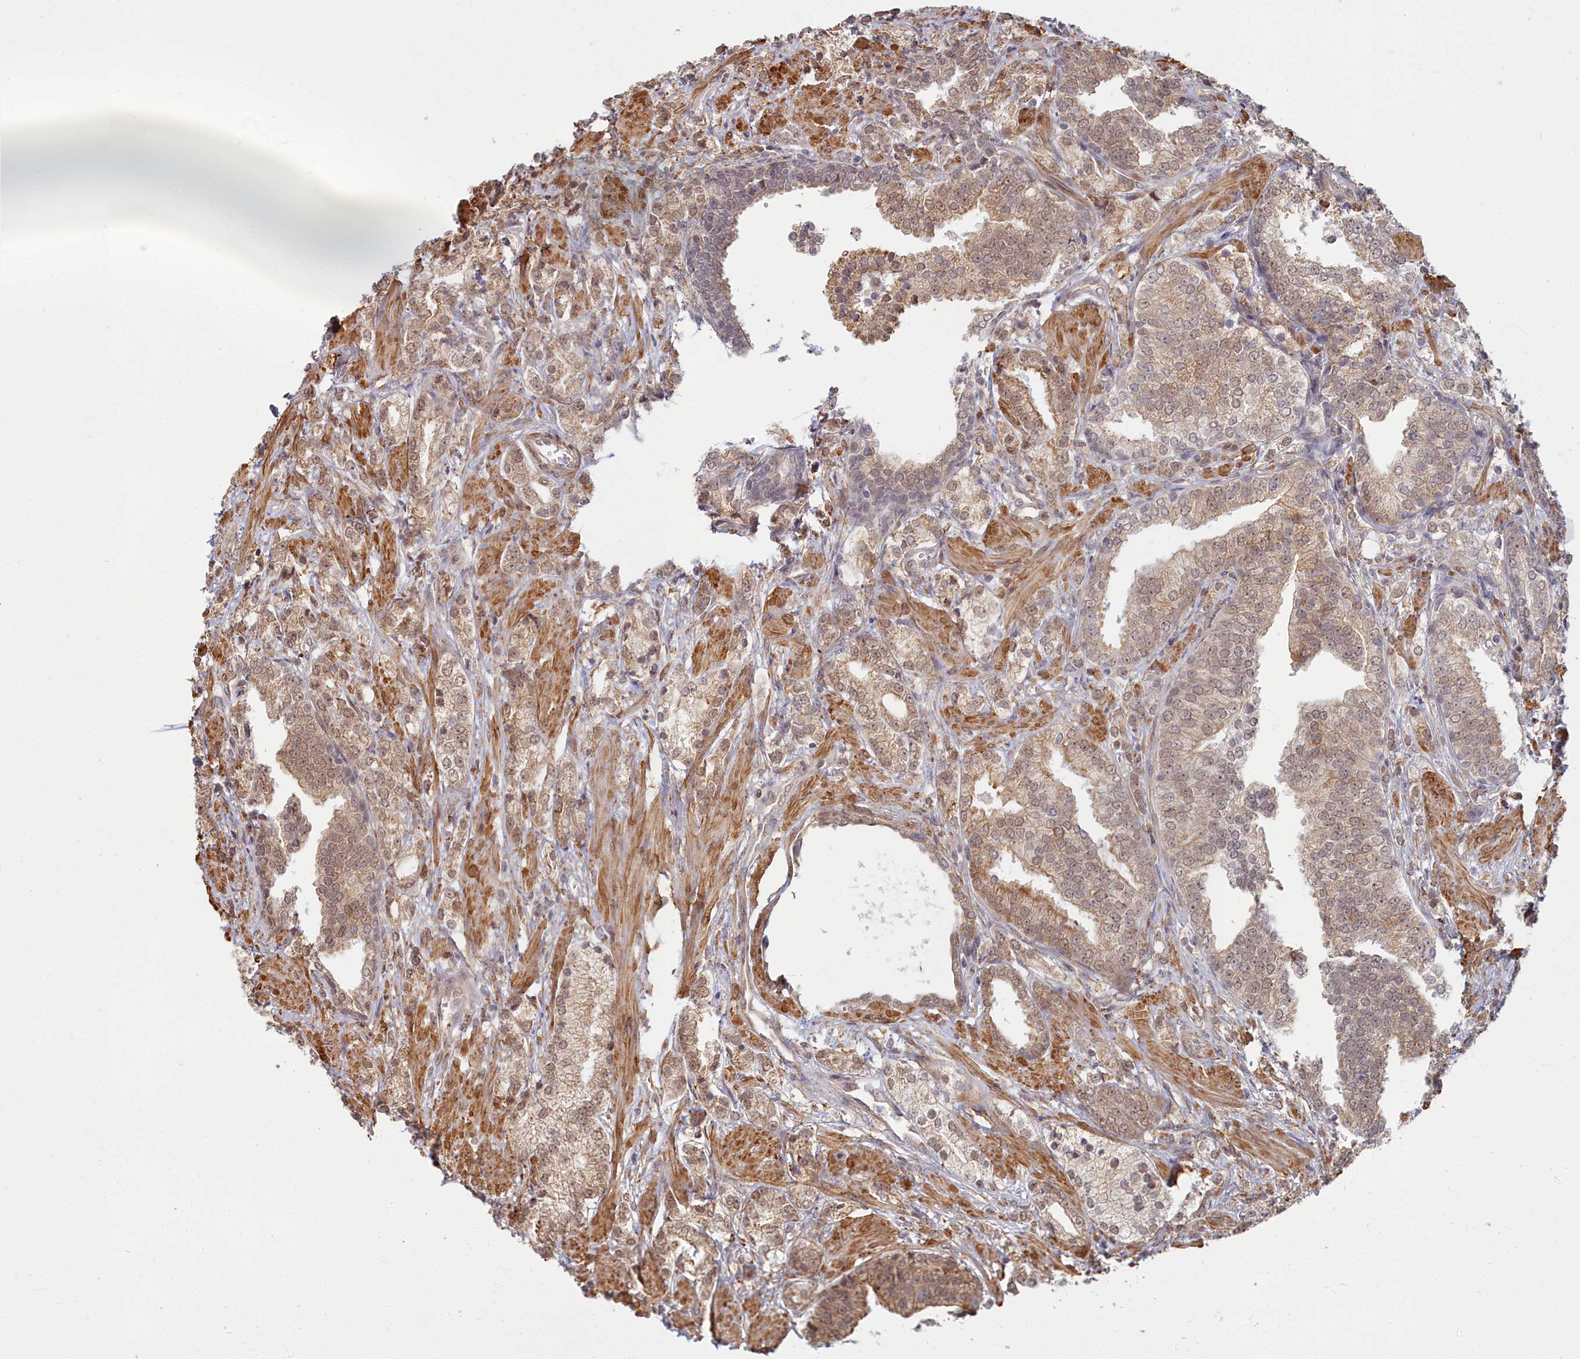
{"staining": {"intensity": "weak", "quantity": "25%-75%", "location": "cytoplasmic/membranous,nuclear"}, "tissue": "prostate cancer", "cell_type": "Tumor cells", "image_type": "cancer", "snomed": [{"axis": "morphology", "description": "Adenocarcinoma, High grade"}, {"axis": "topography", "description": "Prostate"}], "caption": "There is low levels of weak cytoplasmic/membranous and nuclear staining in tumor cells of prostate cancer, as demonstrated by immunohistochemical staining (brown color).", "gene": "MAK16", "patient": {"sex": "male", "age": 50}}